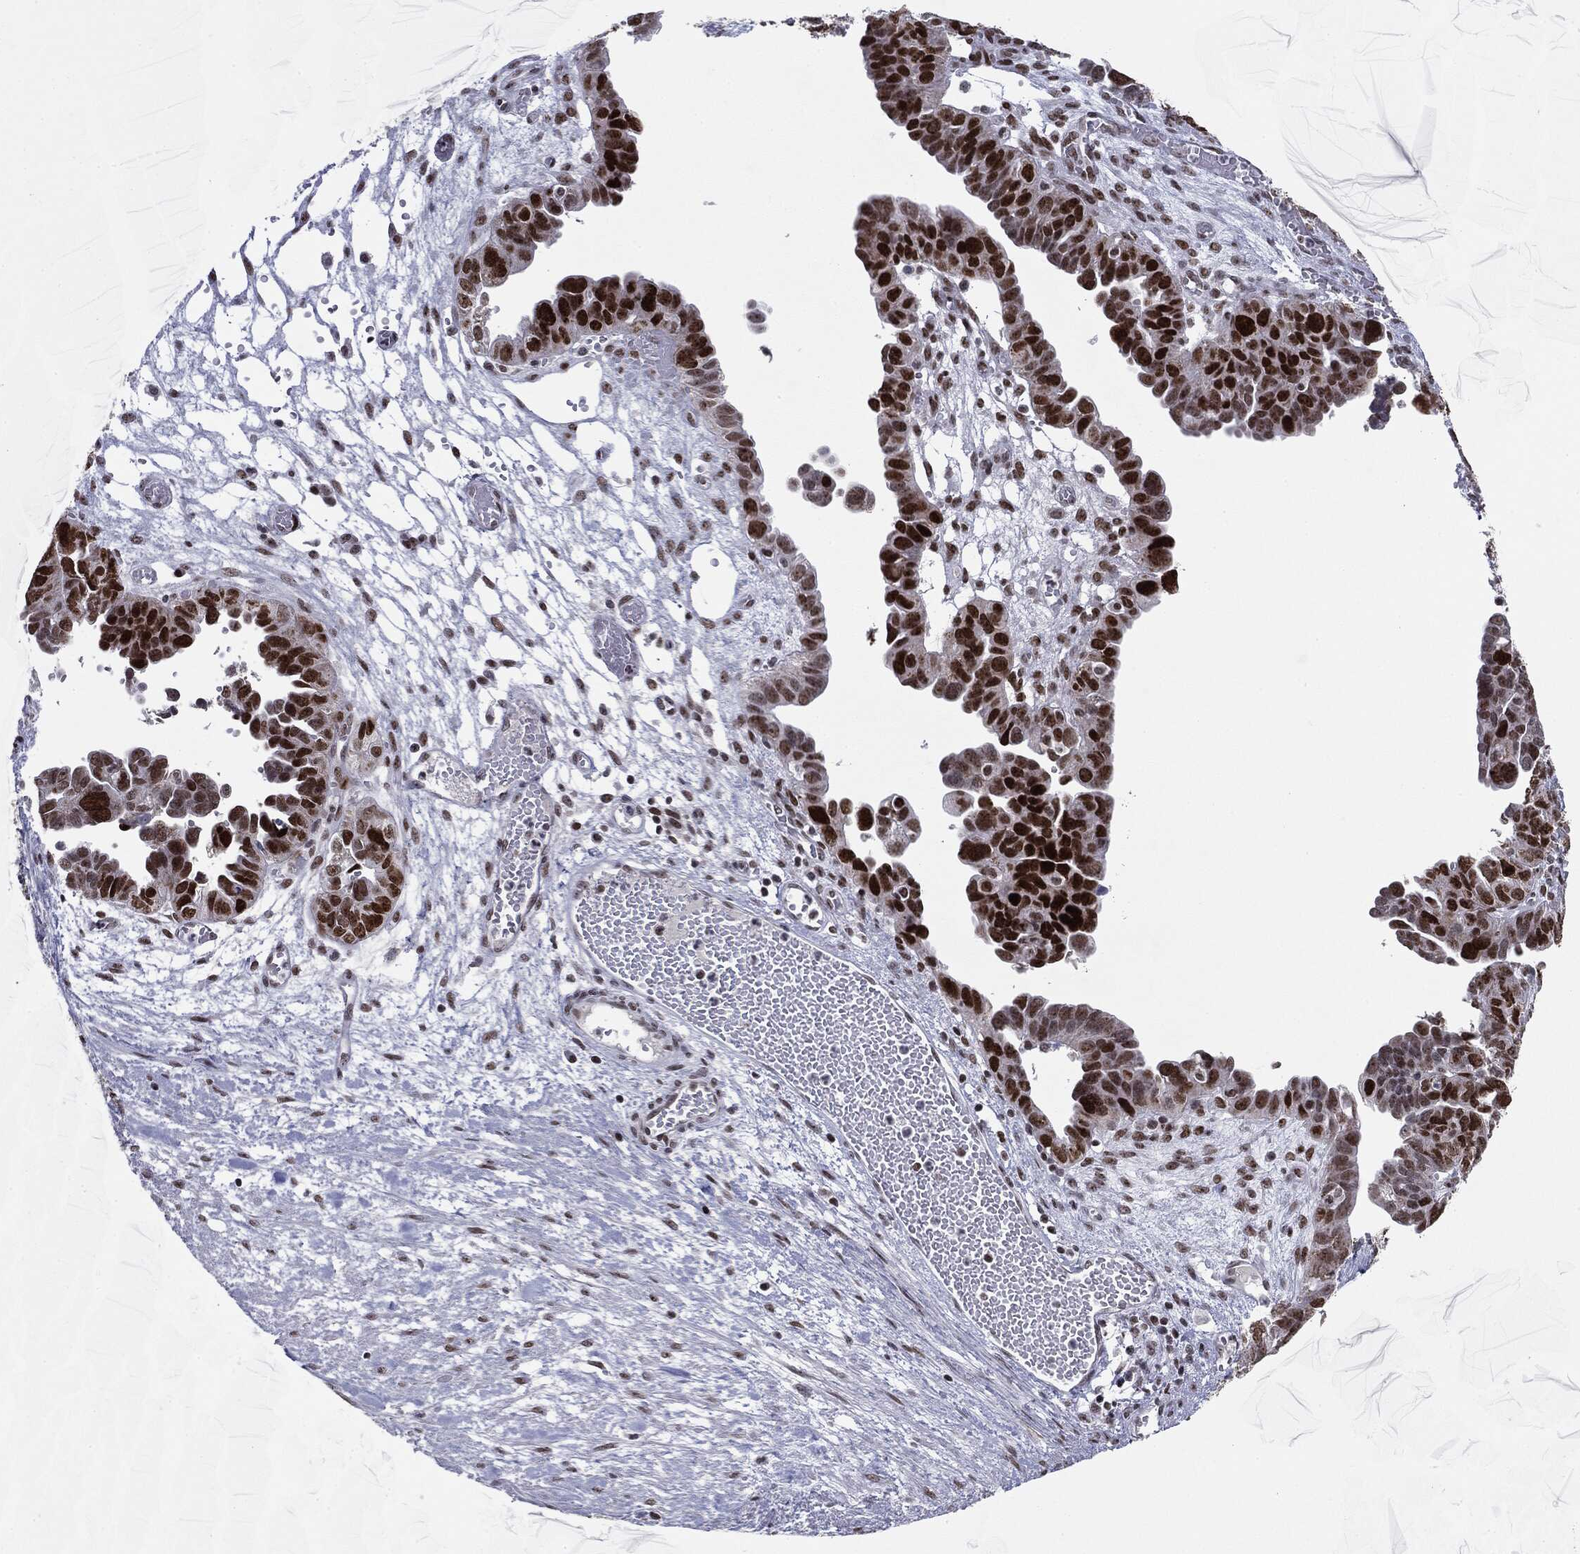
{"staining": {"intensity": "strong", "quantity": ">75%", "location": "nuclear"}, "tissue": "ovarian cancer", "cell_type": "Tumor cells", "image_type": "cancer", "snomed": [{"axis": "morphology", "description": "Cystadenocarcinoma, serous, NOS"}, {"axis": "topography", "description": "Ovary"}], "caption": "Serous cystadenocarcinoma (ovarian) tissue demonstrates strong nuclear staining in approximately >75% of tumor cells, visualized by immunohistochemistry.", "gene": "MDC1", "patient": {"sex": "female", "age": 64}}